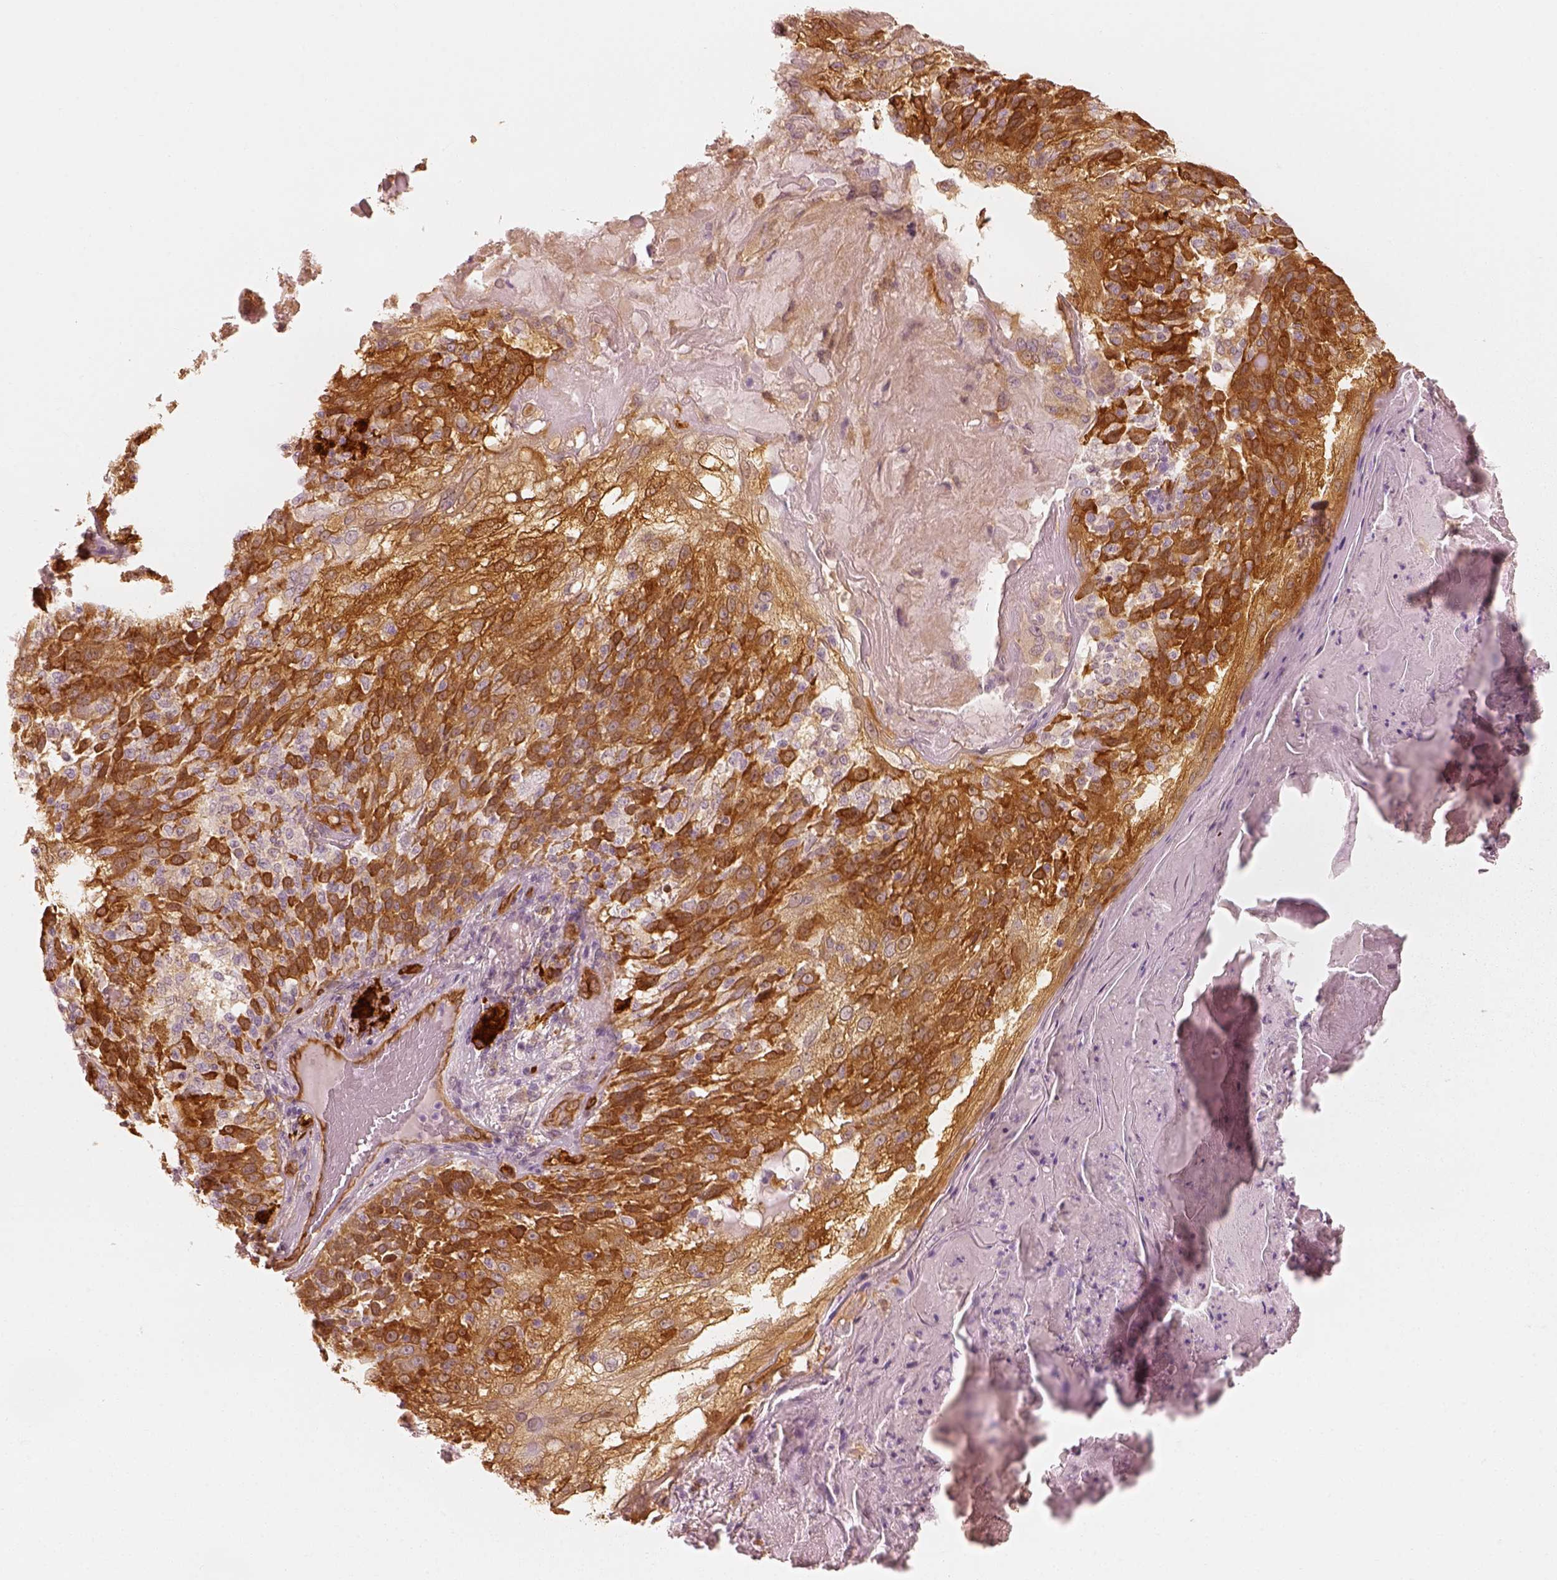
{"staining": {"intensity": "strong", "quantity": ">75%", "location": "cytoplasmic/membranous"}, "tissue": "skin cancer", "cell_type": "Tumor cells", "image_type": "cancer", "snomed": [{"axis": "morphology", "description": "Normal tissue, NOS"}, {"axis": "morphology", "description": "Squamous cell carcinoma, NOS"}, {"axis": "topography", "description": "Skin"}], "caption": "Brown immunohistochemical staining in skin cancer exhibits strong cytoplasmic/membranous staining in approximately >75% of tumor cells.", "gene": "FSCN1", "patient": {"sex": "female", "age": 83}}